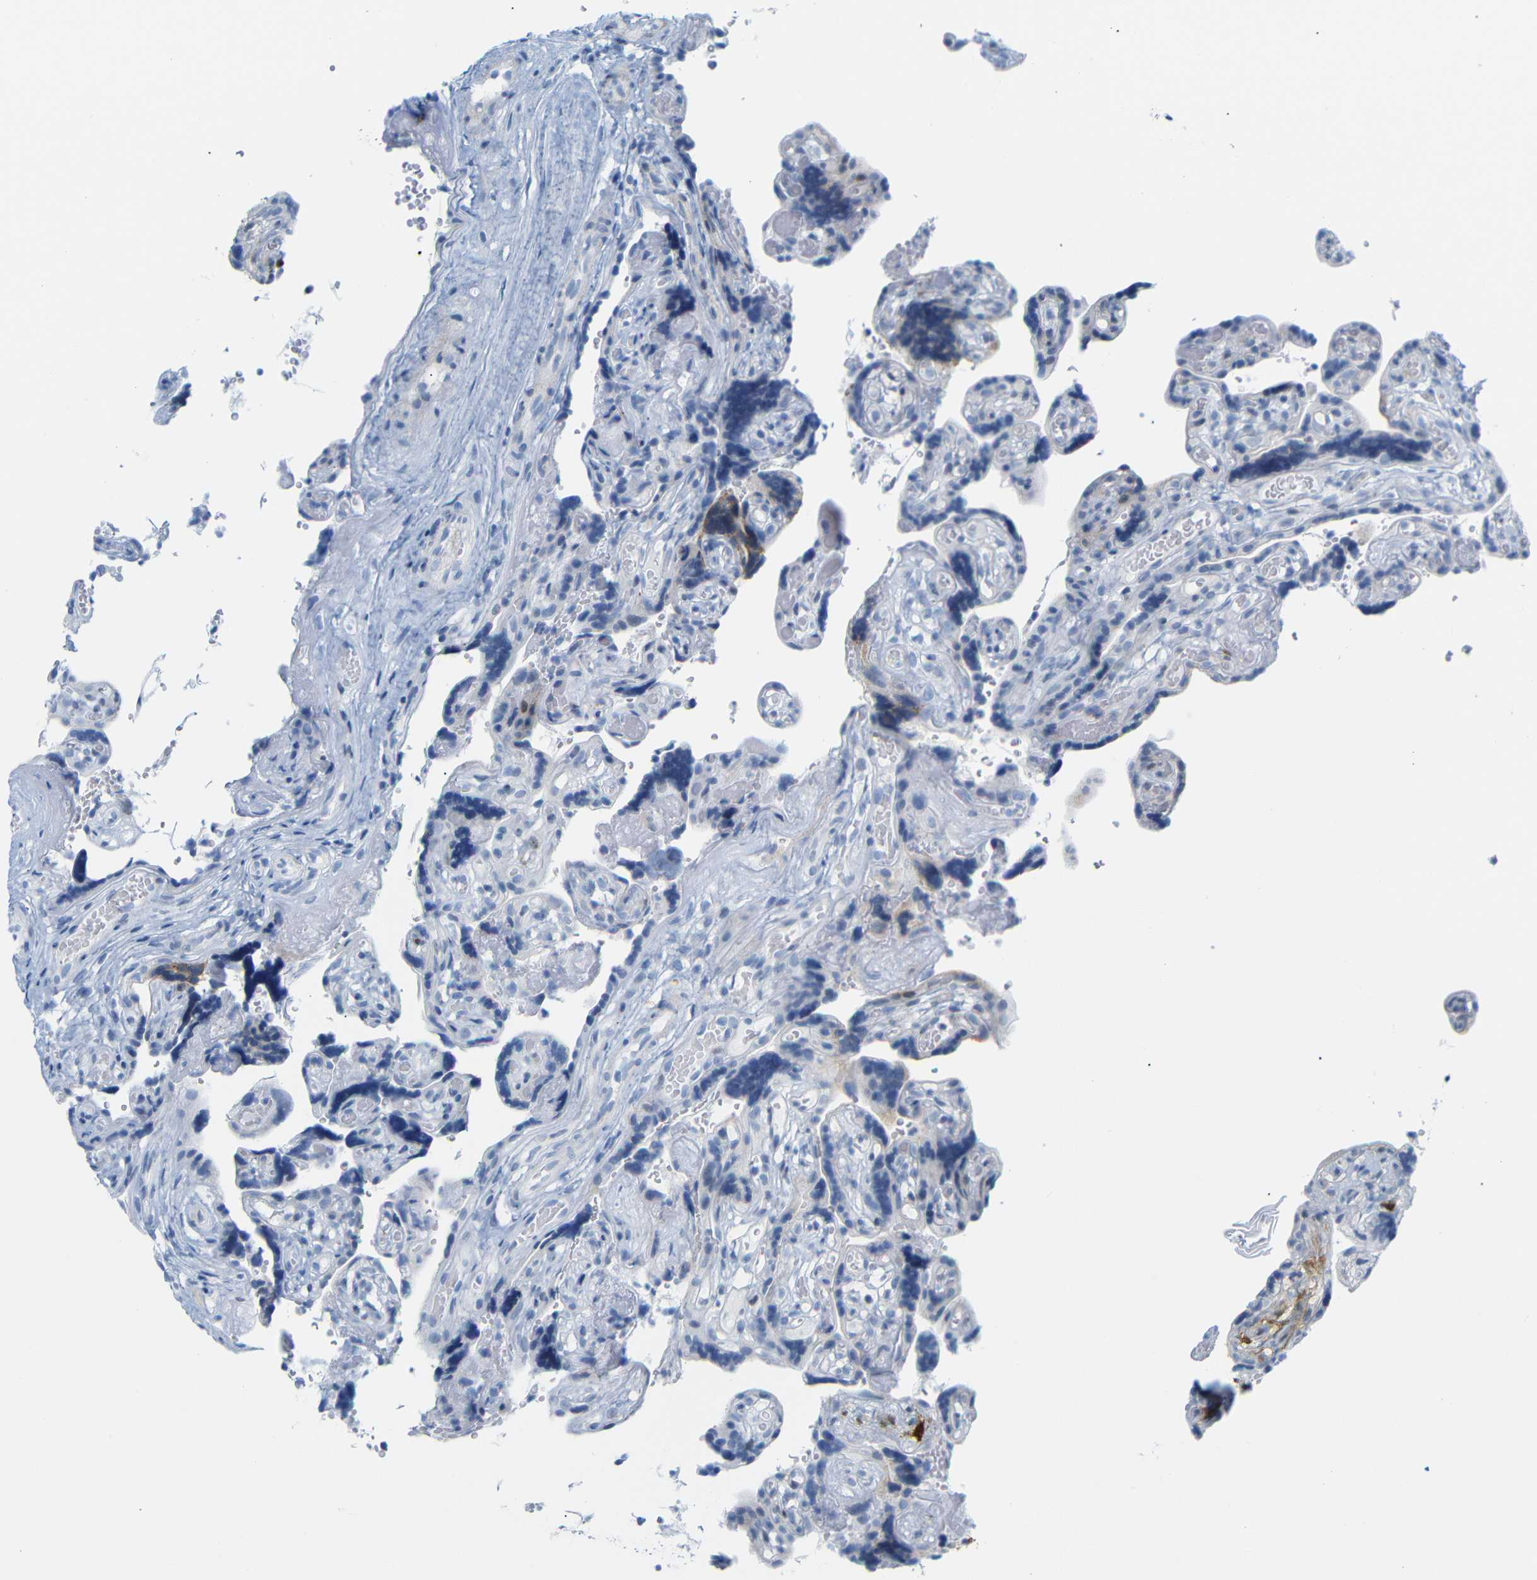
{"staining": {"intensity": "negative", "quantity": "none", "location": "none"}, "tissue": "placenta", "cell_type": "Decidual cells", "image_type": "normal", "snomed": [{"axis": "morphology", "description": "Normal tissue, NOS"}, {"axis": "topography", "description": "Placenta"}], "caption": "DAB (3,3'-diaminobenzidine) immunohistochemical staining of unremarkable placenta demonstrates no significant positivity in decidual cells.", "gene": "MT1A", "patient": {"sex": "female", "age": 30}}